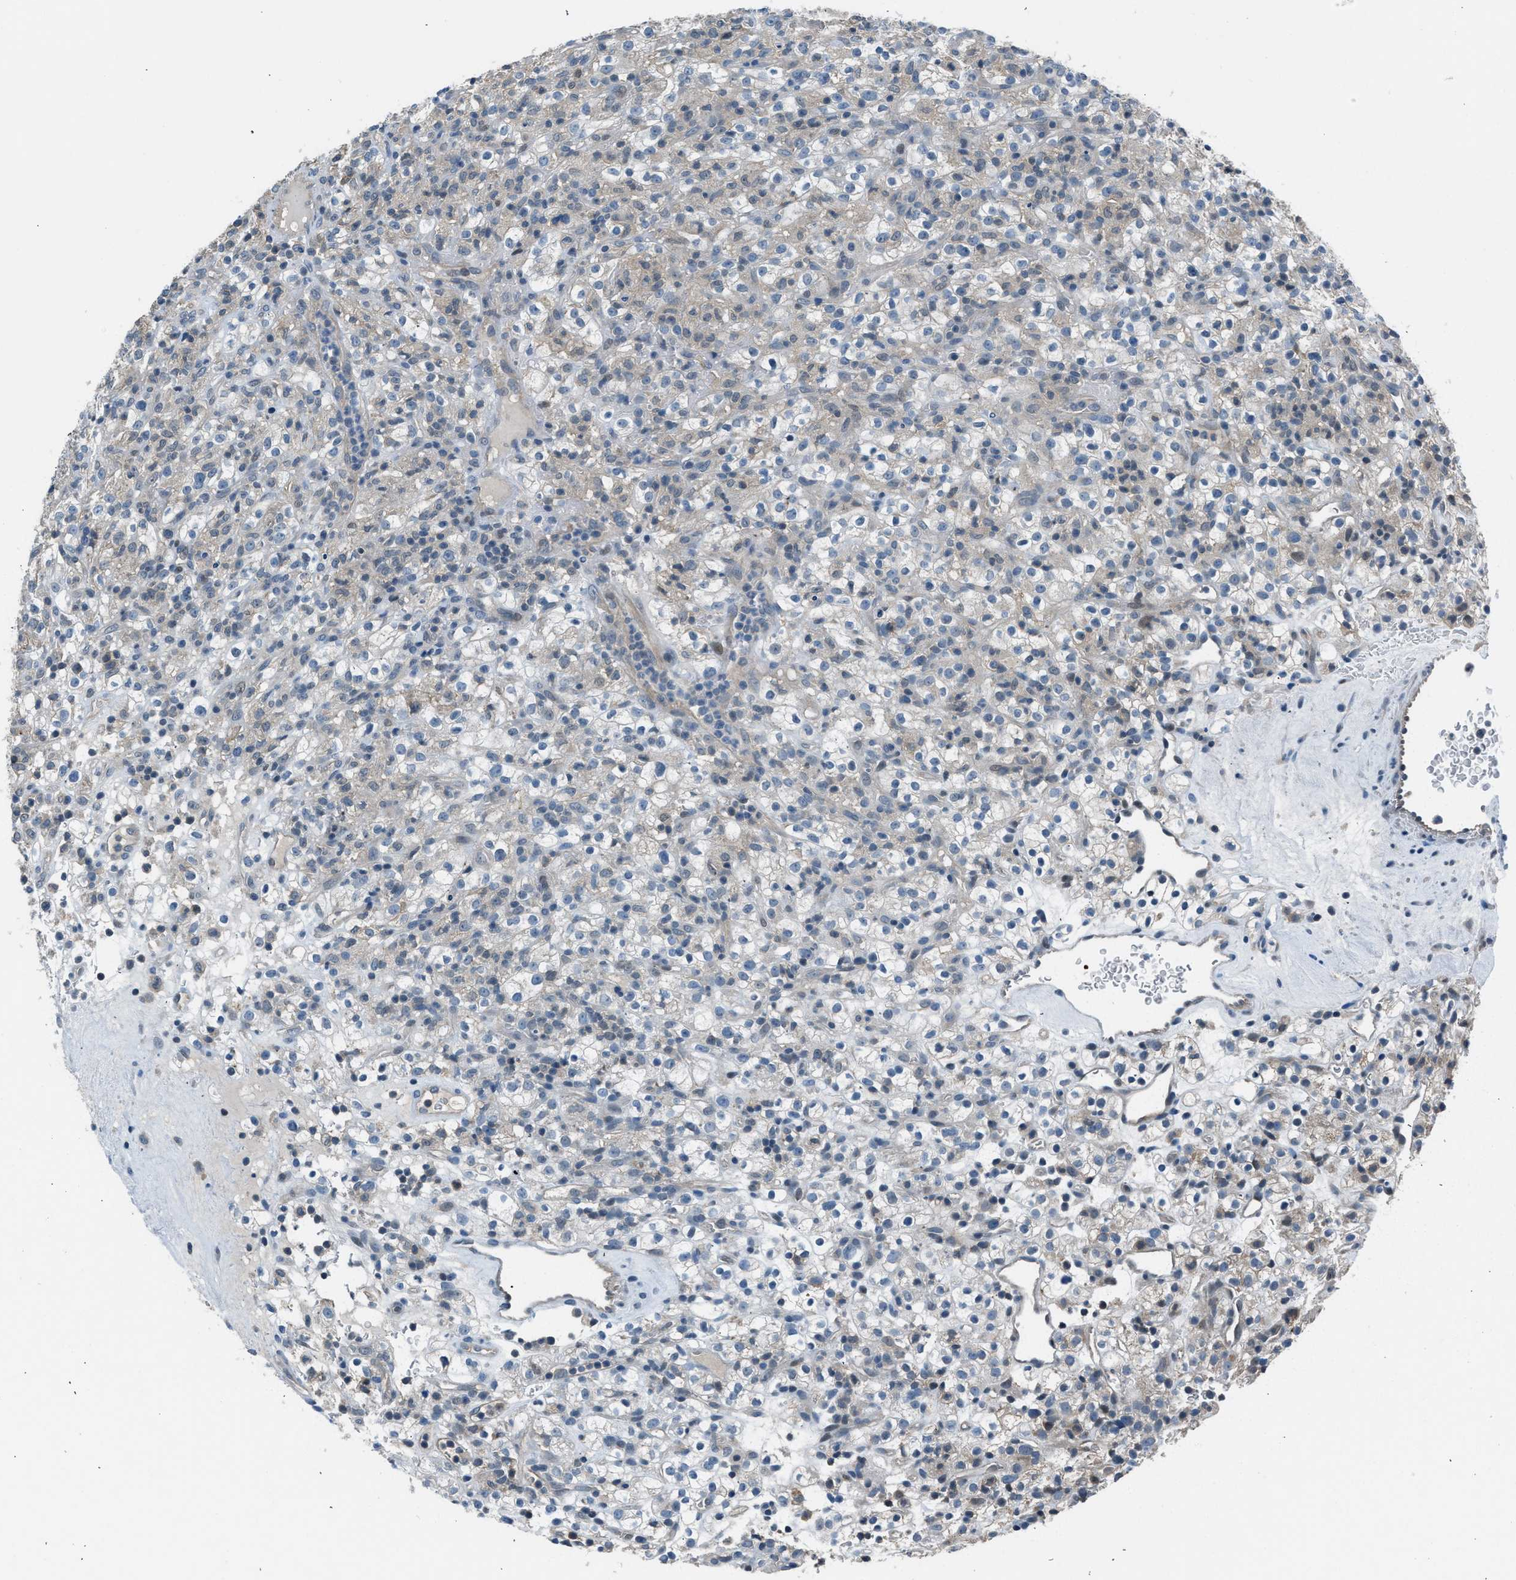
{"staining": {"intensity": "weak", "quantity": "25%-75%", "location": "cytoplasmic/membranous,nuclear"}, "tissue": "renal cancer", "cell_type": "Tumor cells", "image_type": "cancer", "snomed": [{"axis": "morphology", "description": "Normal tissue, NOS"}, {"axis": "morphology", "description": "Adenocarcinoma, NOS"}, {"axis": "topography", "description": "Kidney"}], "caption": "High-magnification brightfield microscopy of renal adenocarcinoma stained with DAB (3,3'-diaminobenzidine) (brown) and counterstained with hematoxylin (blue). tumor cells exhibit weak cytoplasmic/membranous and nuclear staining is identified in approximately25%-75% of cells. The staining was performed using DAB (3,3'-diaminobenzidine), with brown indicating positive protein expression. Nuclei are stained blue with hematoxylin.", "gene": "LMLN", "patient": {"sex": "female", "age": 72}}